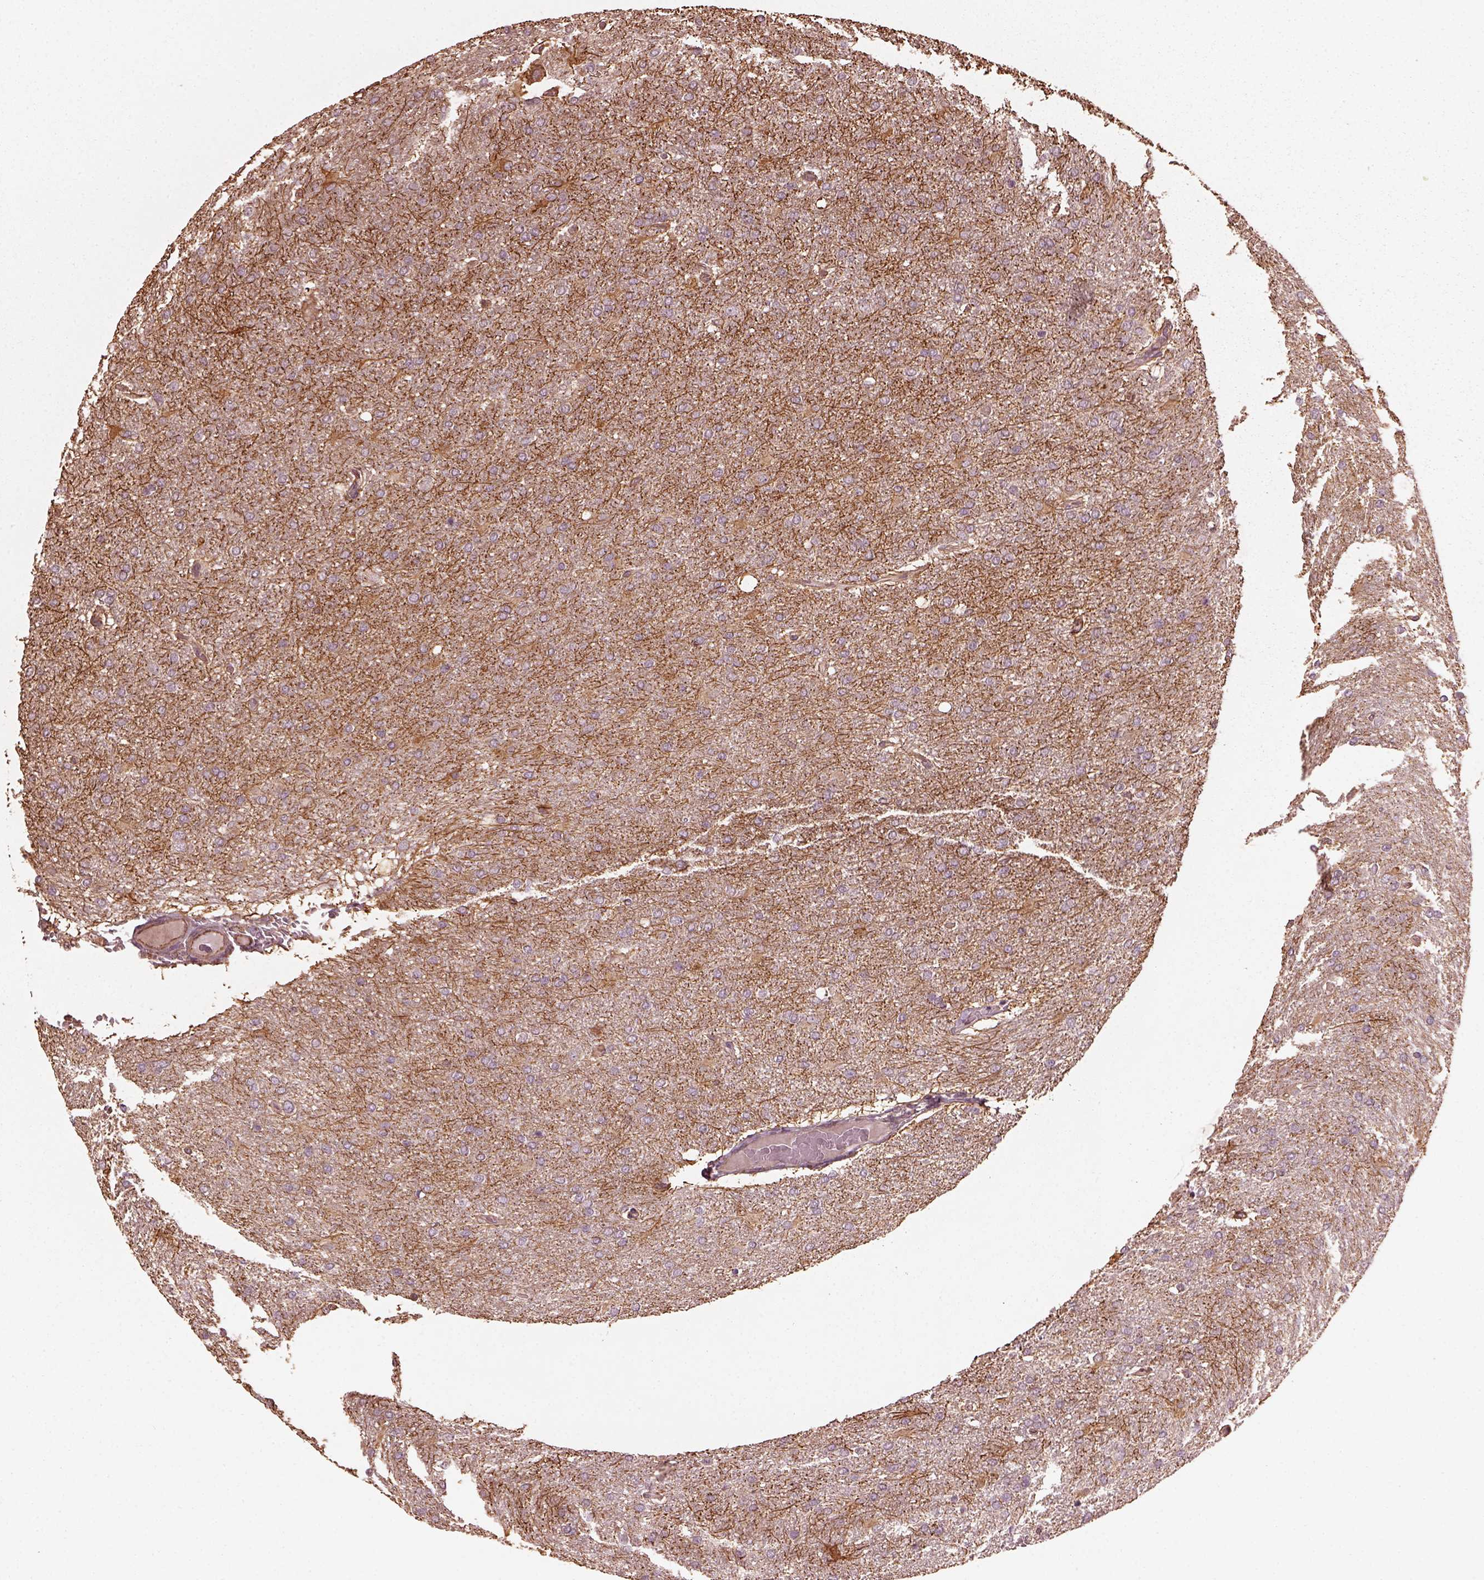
{"staining": {"intensity": "negative", "quantity": "none", "location": "none"}, "tissue": "glioma", "cell_type": "Tumor cells", "image_type": "cancer", "snomed": [{"axis": "morphology", "description": "Glioma, malignant, High grade"}, {"axis": "topography", "description": "Cerebral cortex"}], "caption": "An IHC histopathology image of glioma is shown. There is no staining in tumor cells of glioma.", "gene": "GTPBP1", "patient": {"sex": "male", "age": 70}}